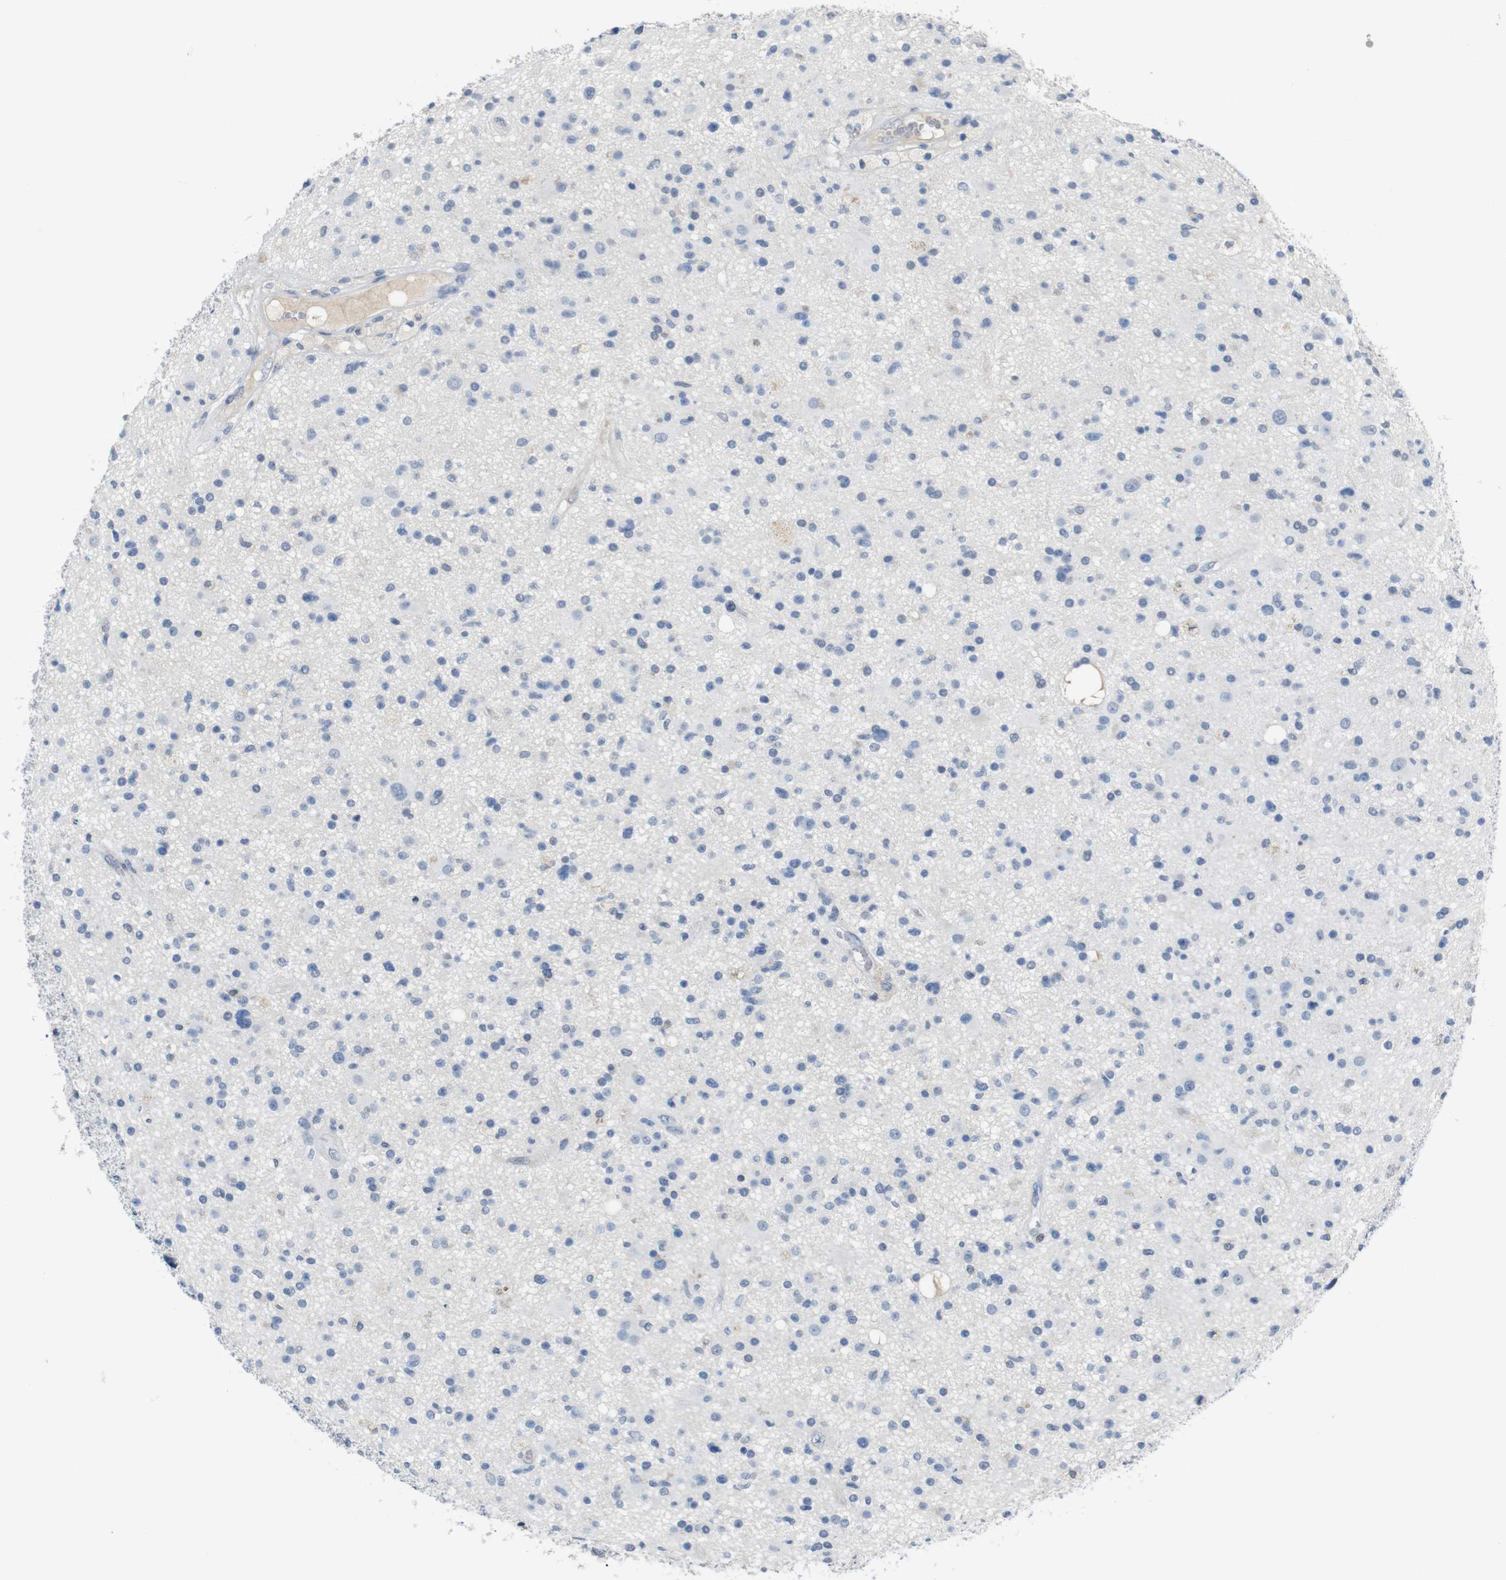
{"staining": {"intensity": "negative", "quantity": "none", "location": "none"}, "tissue": "glioma", "cell_type": "Tumor cells", "image_type": "cancer", "snomed": [{"axis": "morphology", "description": "Glioma, malignant, High grade"}, {"axis": "topography", "description": "Brain"}], "caption": "Tumor cells are negative for protein expression in human malignant glioma (high-grade).", "gene": "CHRM5", "patient": {"sex": "male", "age": 33}}